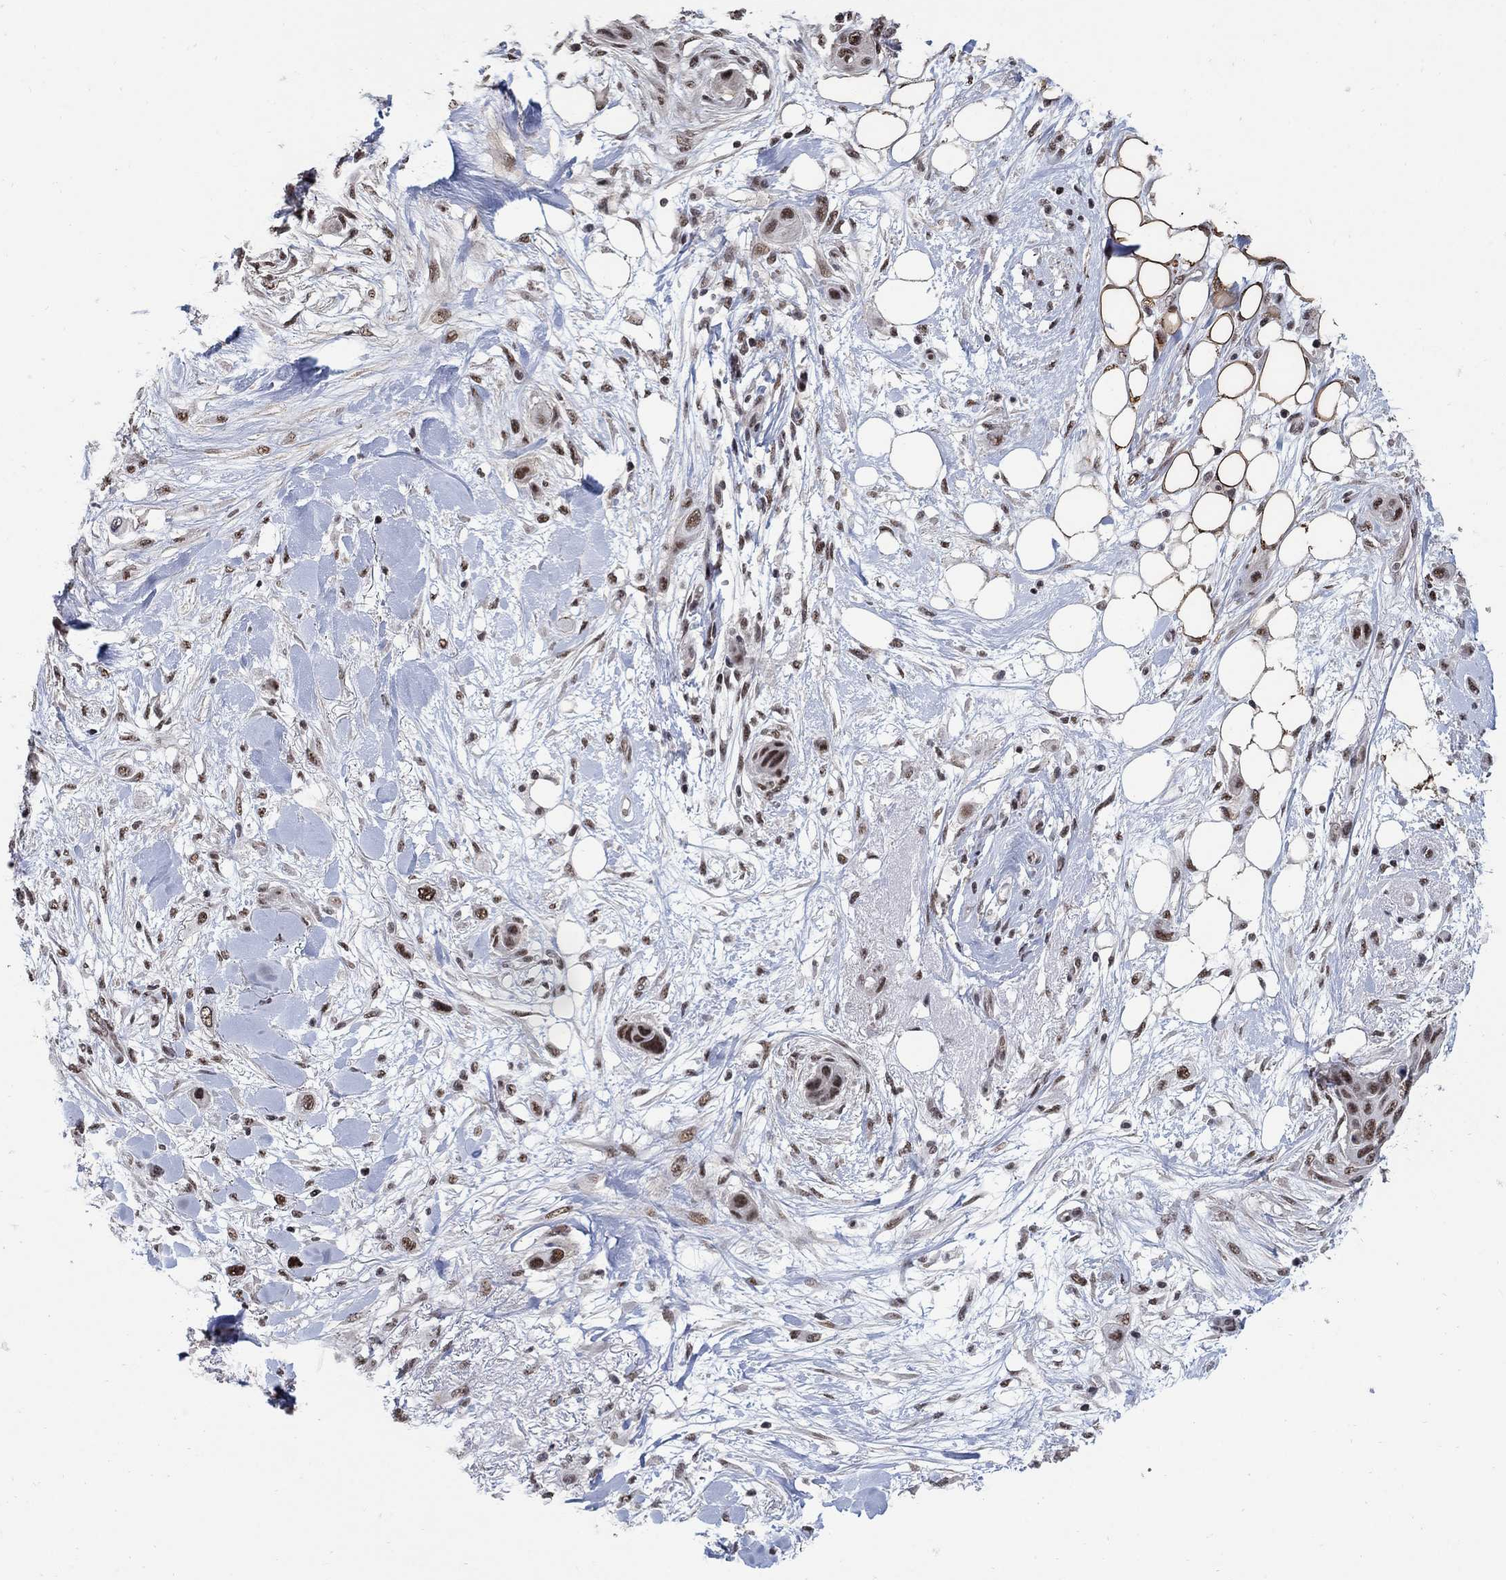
{"staining": {"intensity": "strong", "quantity": ">75%", "location": "nuclear"}, "tissue": "skin cancer", "cell_type": "Tumor cells", "image_type": "cancer", "snomed": [{"axis": "morphology", "description": "Squamous cell carcinoma, NOS"}, {"axis": "topography", "description": "Skin"}], "caption": "IHC (DAB (3,3'-diaminobenzidine)) staining of skin cancer (squamous cell carcinoma) displays strong nuclear protein staining in about >75% of tumor cells.", "gene": "PNISR", "patient": {"sex": "male", "age": 79}}